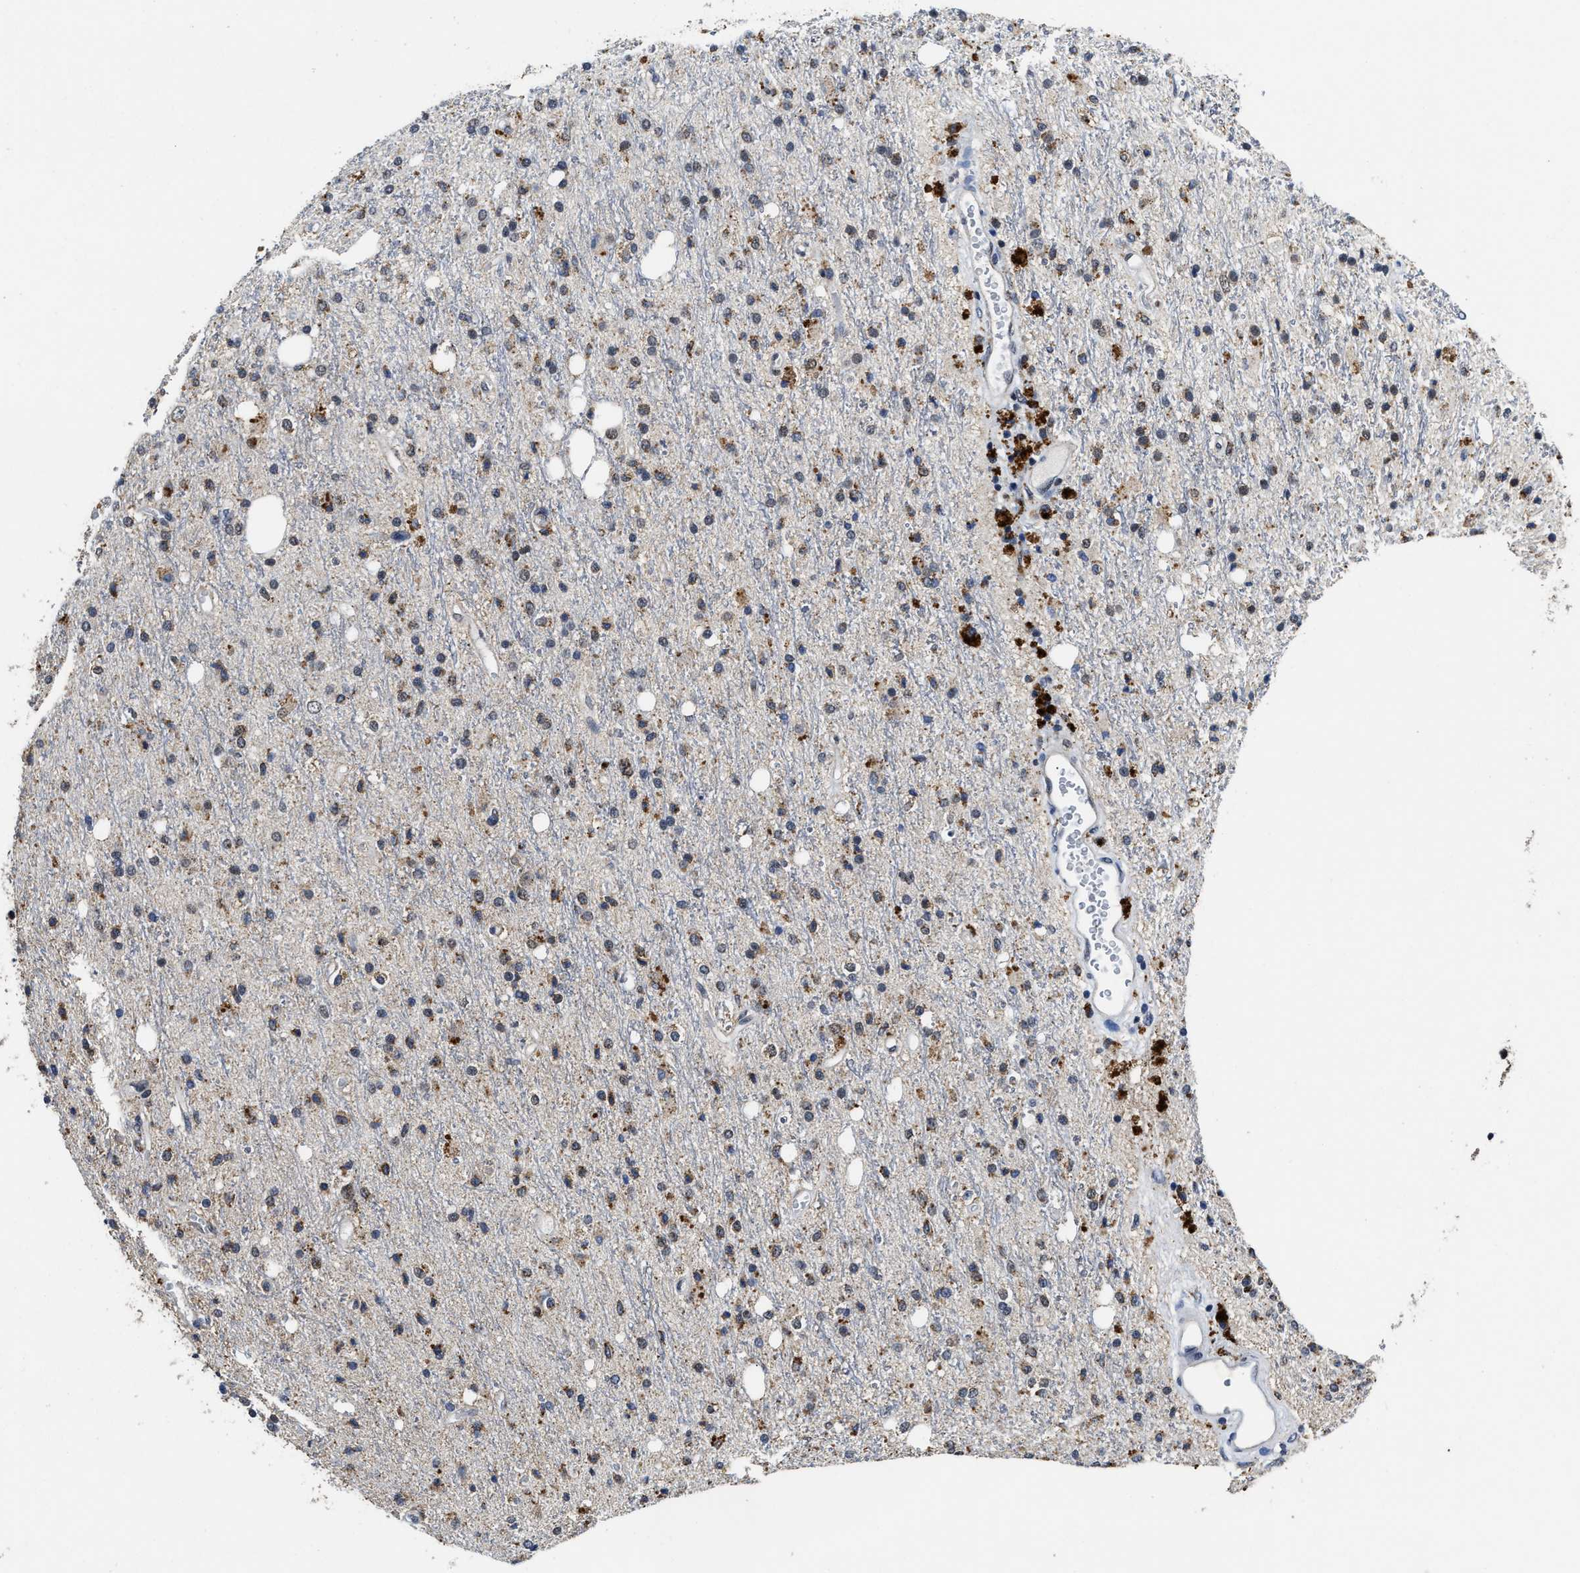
{"staining": {"intensity": "negative", "quantity": "none", "location": "none"}, "tissue": "glioma", "cell_type": "Tumor cells", "image_type": "cancer", "snomed": [{"axis": "morphology", "description": "Glioma, malignant, High grade"}, {"axis": "topography", "description": "Brain"}], "caption": "Immunohistochemistry of human malignant glioma (high-grade) shows no positivity in tumor cells. The staining is performed using DAB brown chromogen with nuclei counter-stained in using hematoxylin.", "gene": "ACOX1", "patient": {"sex": "male", "age": 47}}